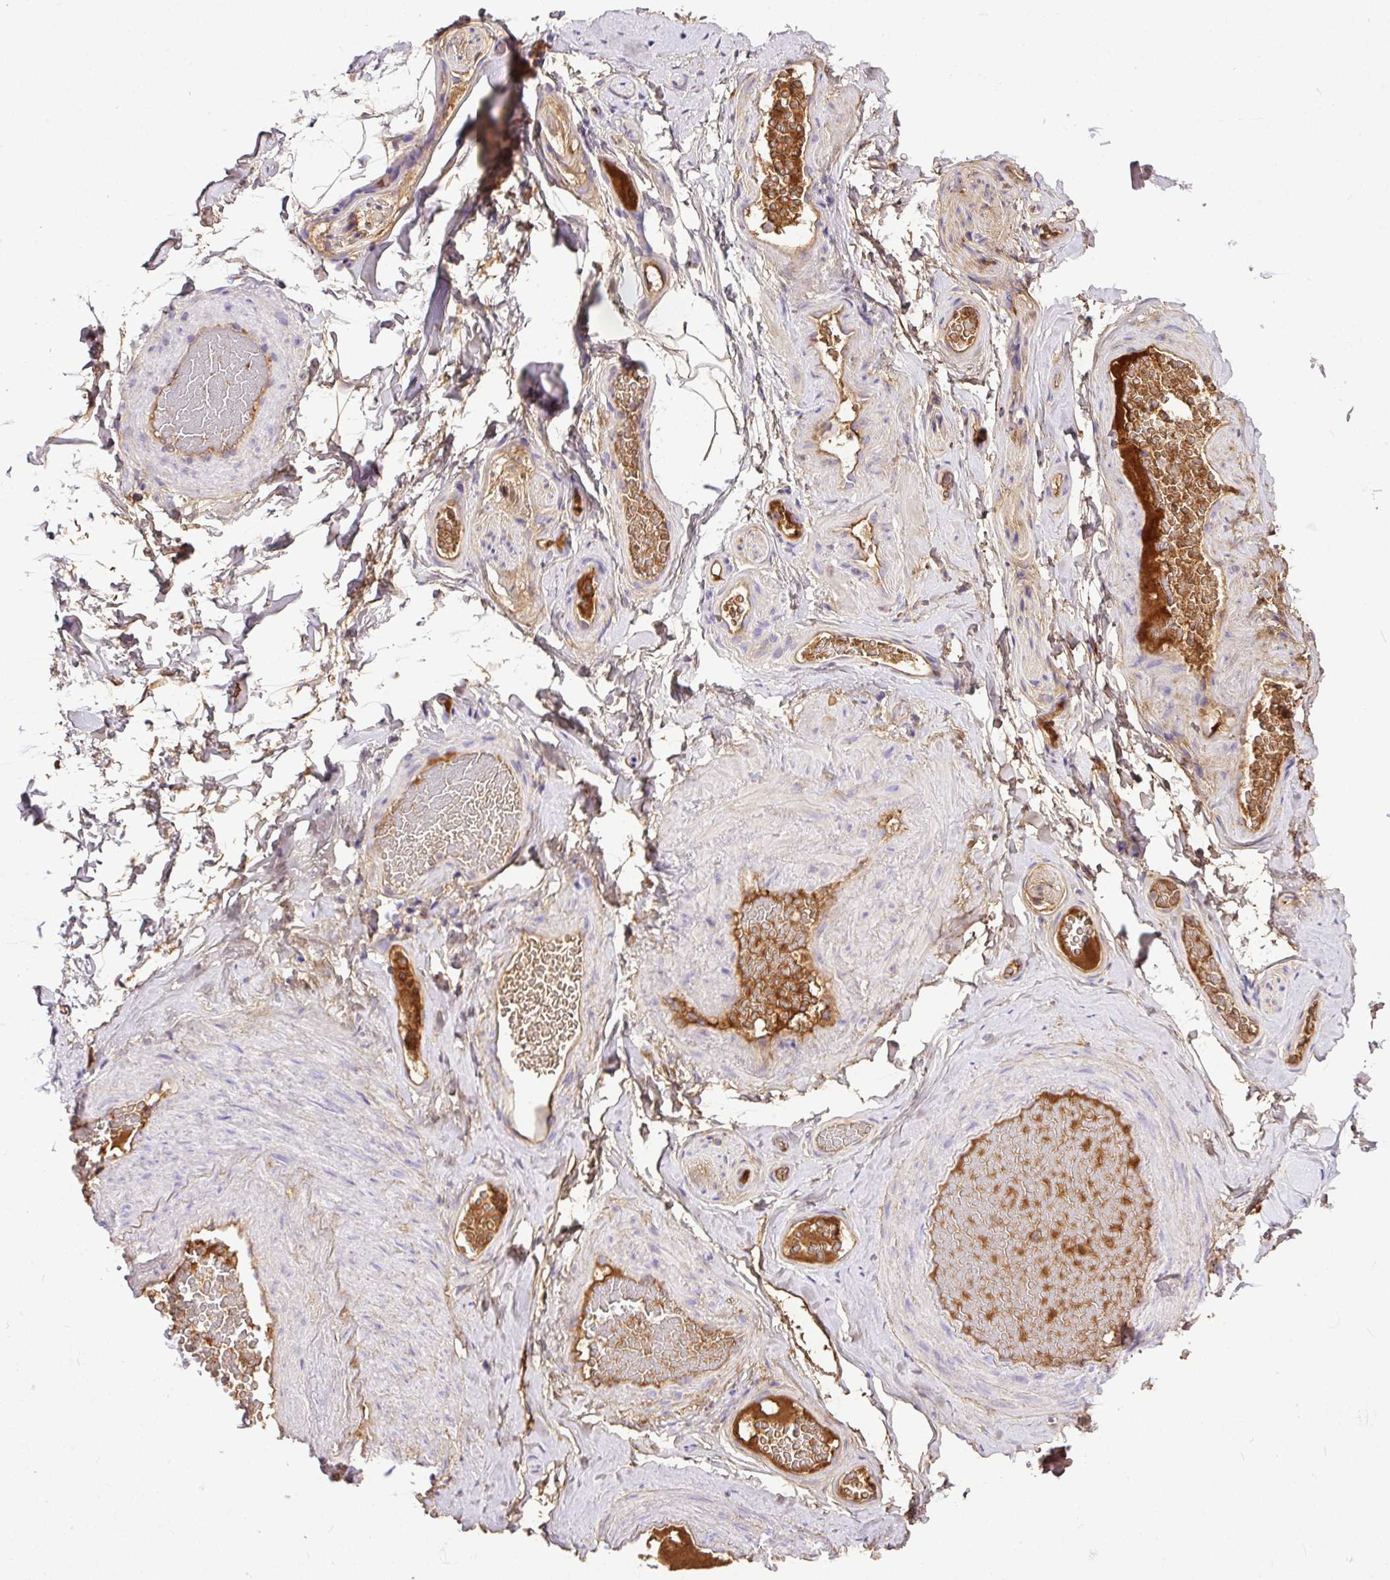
{"staining": {"intensity": "negative", "quantity": "none", "location": "none"}, "tissue": "adipose tissue", "cell_type": "Adipocytes", "image_type": "normal", "snomed": [{"axis": "morphology", "description": "Normal tissue, NOS"}, {"axis": "topography", "description": "Vascular tissue"}, {"axis": "topography", "description": "Peripheral nerve tissue"}], "caption": "This image is of normal adipose tissue stained with immunohistochemistry to label a protein in brown with the nuclei are counter-stained blue. There is no positivity in adipocytes.", "gene": "CLEC3B", "patient": {"sex": "male", "age": 41}}